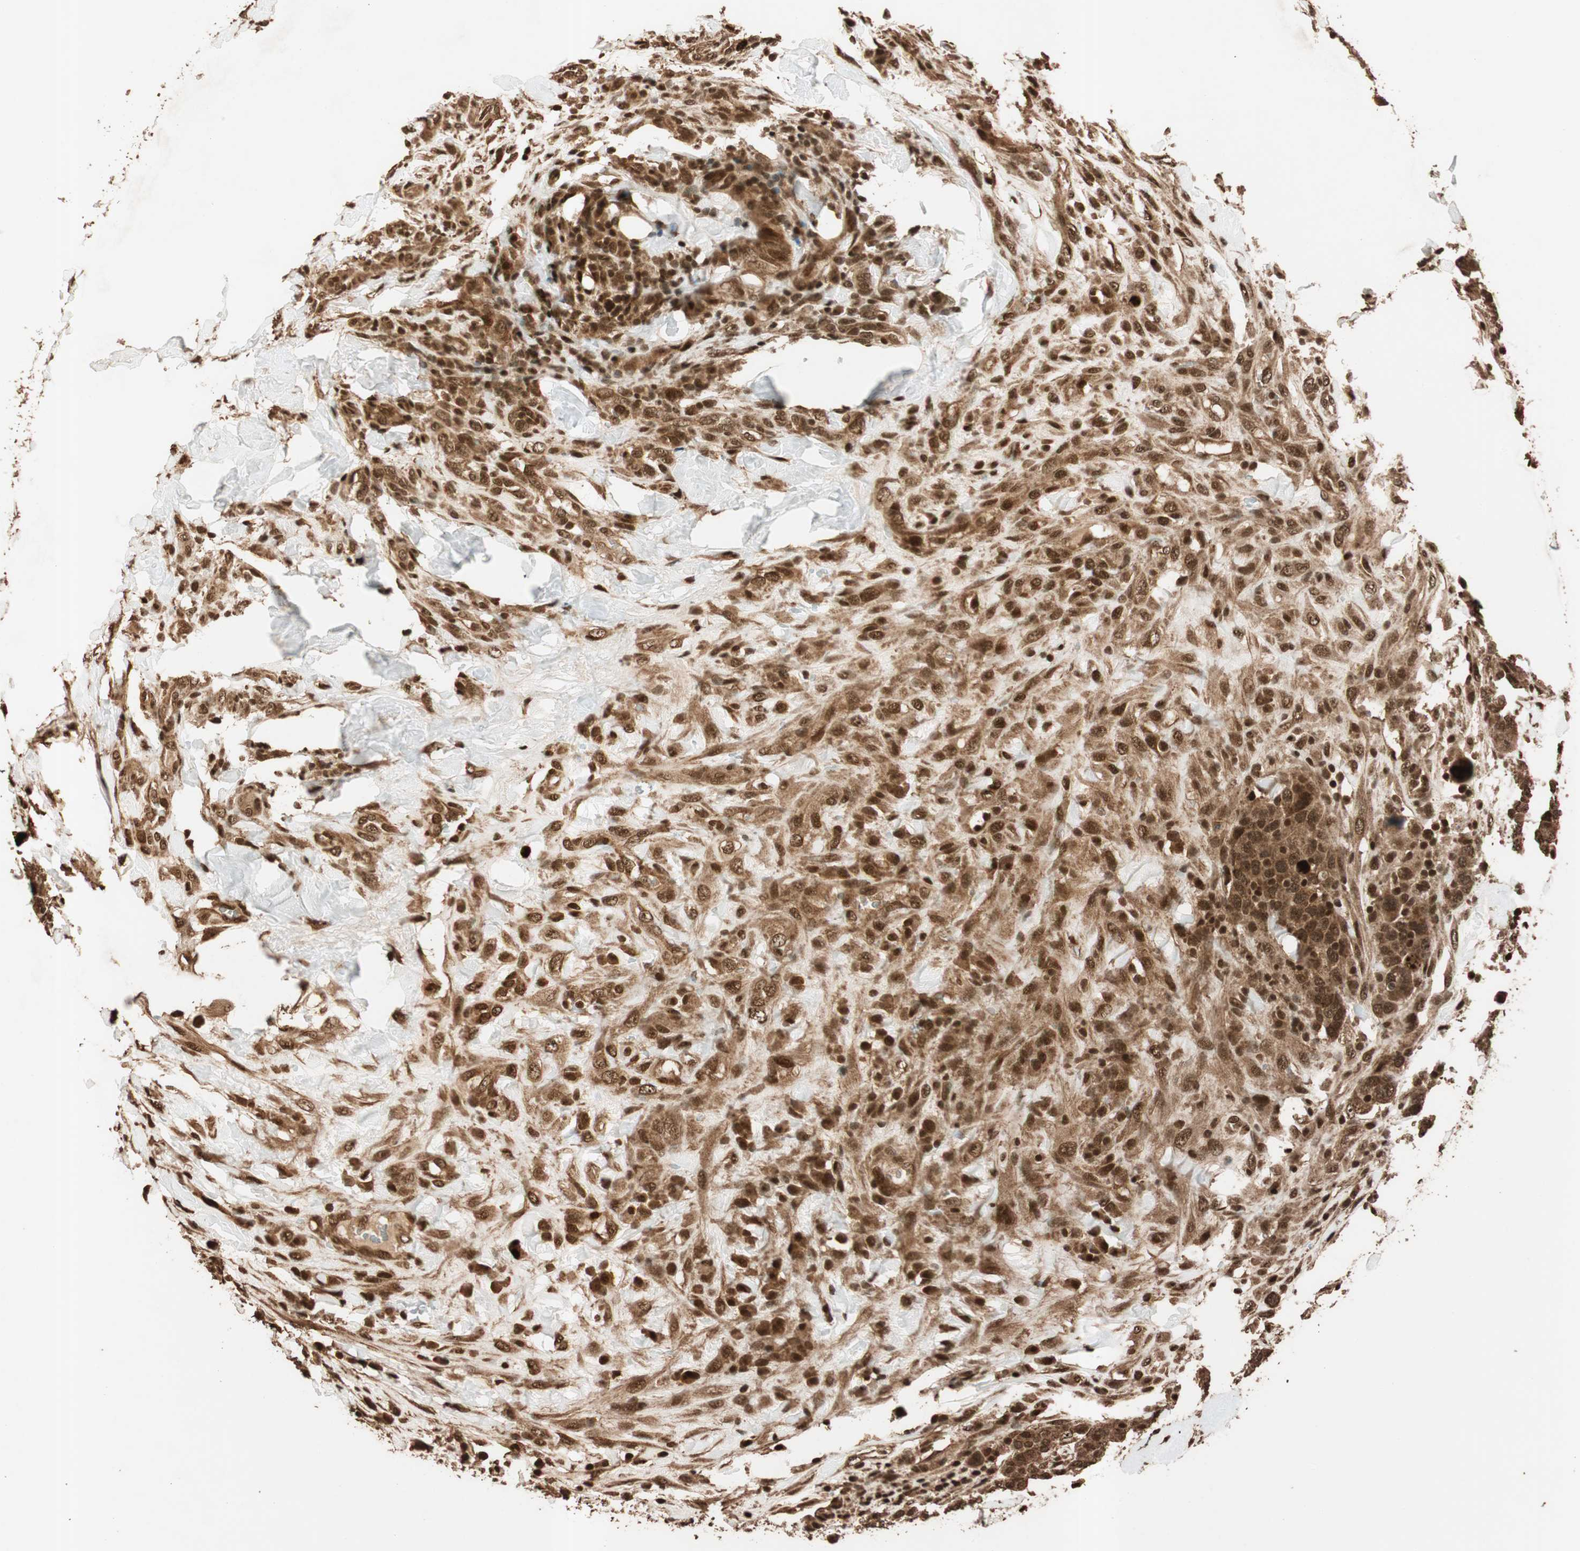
{"staining": {"intensity": "strong", "quantity": ">75%", "location": "cytoplasmic/membranous,nuclear"}, "tissue": "breast cancer", "cell_type": "Tumor cells", "image_type": "cancer", "snomed": [{"axis": "morphology", "description": "Duct carcinoma"}, {"axis": "topography", "description": "Breast"}], "caption": "About >75% of tumor cells in human breast cancer (infiltrating ductal carcinoma) show strong cytoplasmic/membranous and nuclear protein expression as visualized by brown immunohistochemical staining.", "gene": "ALKBH5", "patient": {"sex": "female", "age": 37}}